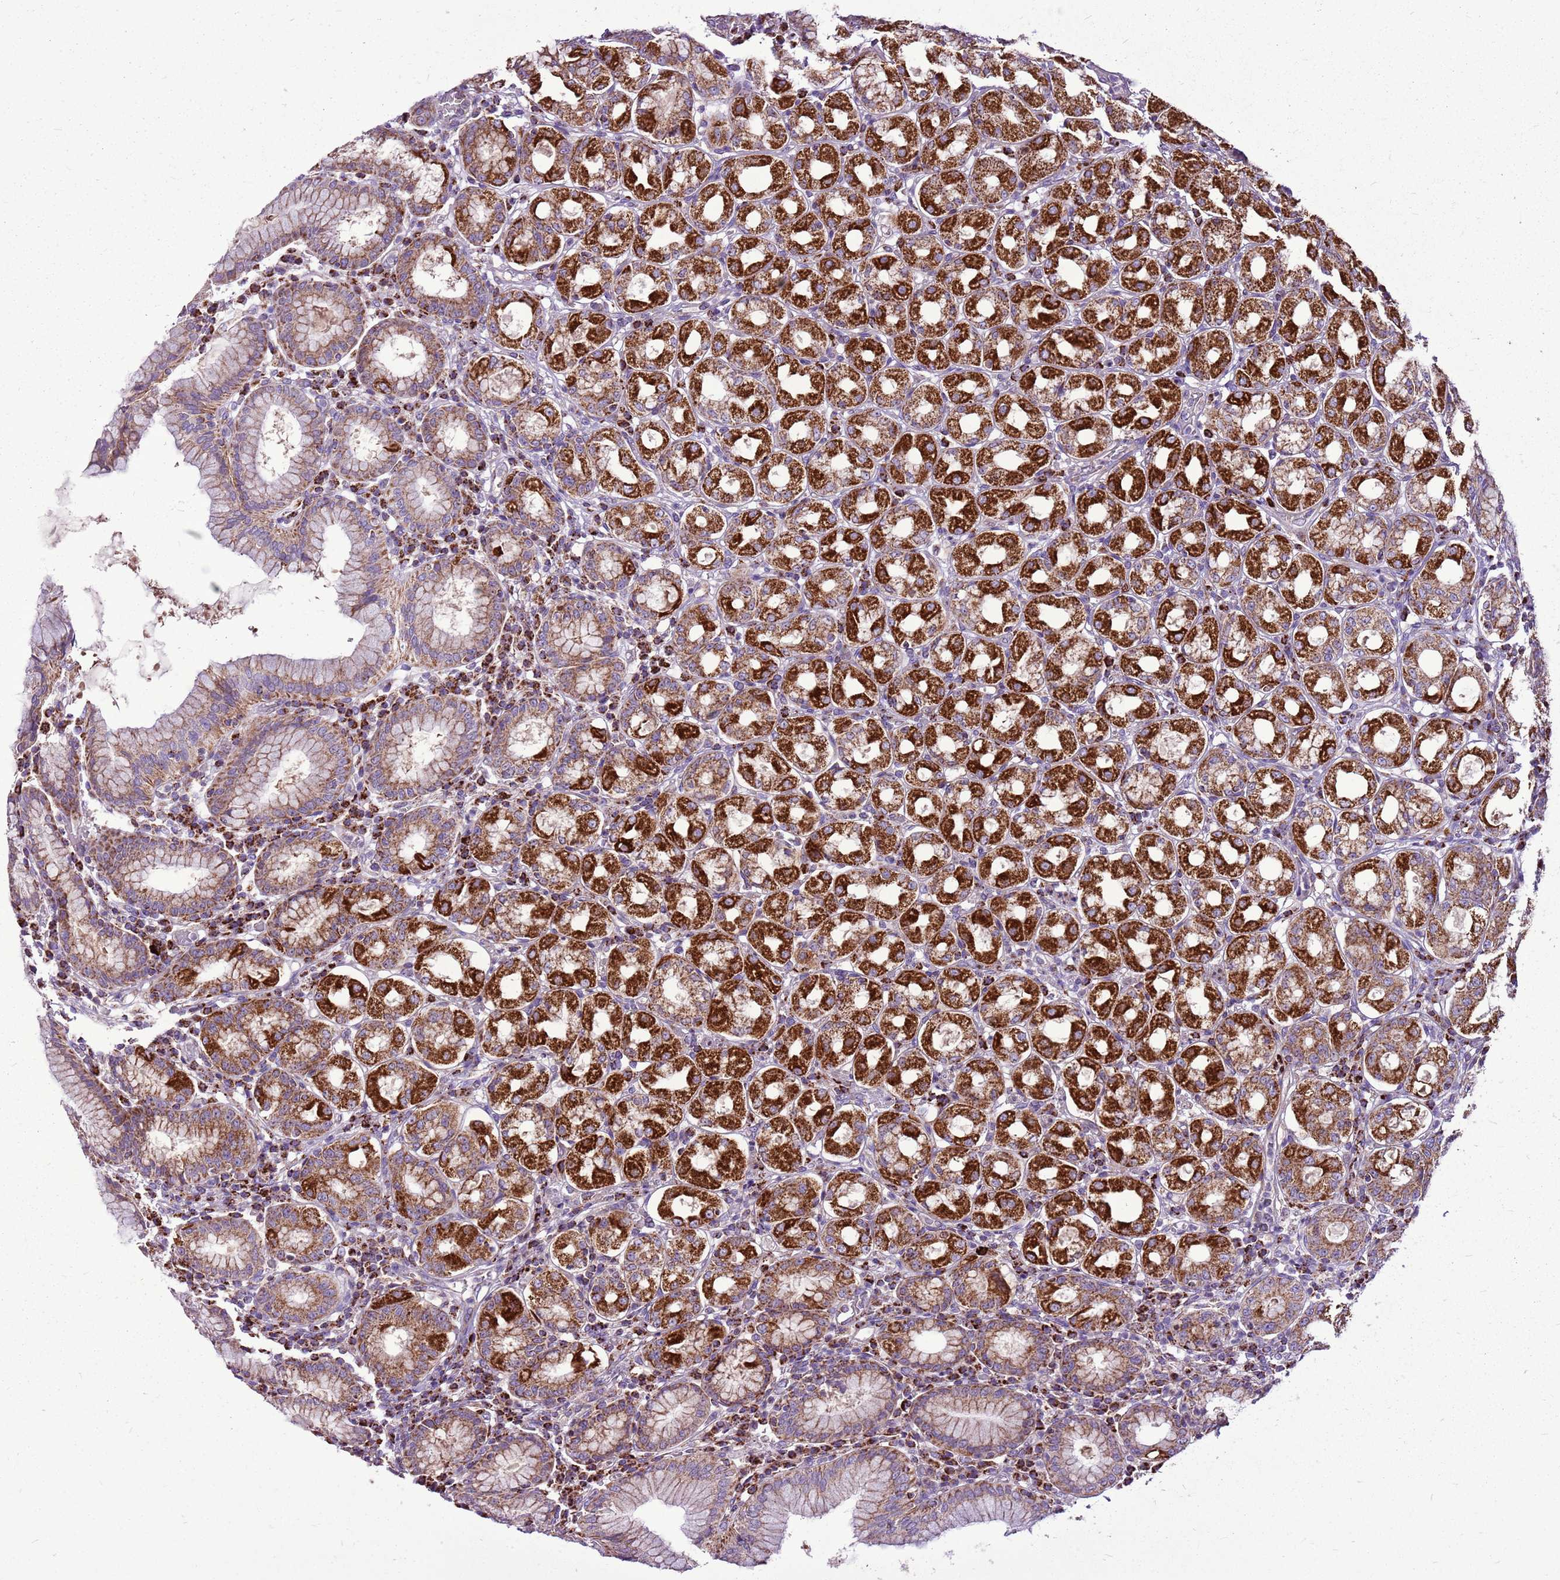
{"staining": {"intensity": "strong", "quantity": ">75%", "location": "cytoplasmic/membranous"}, "tissue": "stomach", "cell_type": "Glandular cells", "image_type": "normal", "snomed": [{"axis": "morphology", "description": "Normal tissue, NOS"}, {"axis": "topography", "description": "Stomach"}, {"axis": "topography", "description": "Stomach, lower"}], "caption": "High-power microscopy captured an immunohistochemistry photomicrograph of unremarkable stomach, revealing strong cytoplasmic/membranous positivity in about >75% of glandular cells.", "gene": "GCDH", "patient": {"sex": "female", "age": 56}}